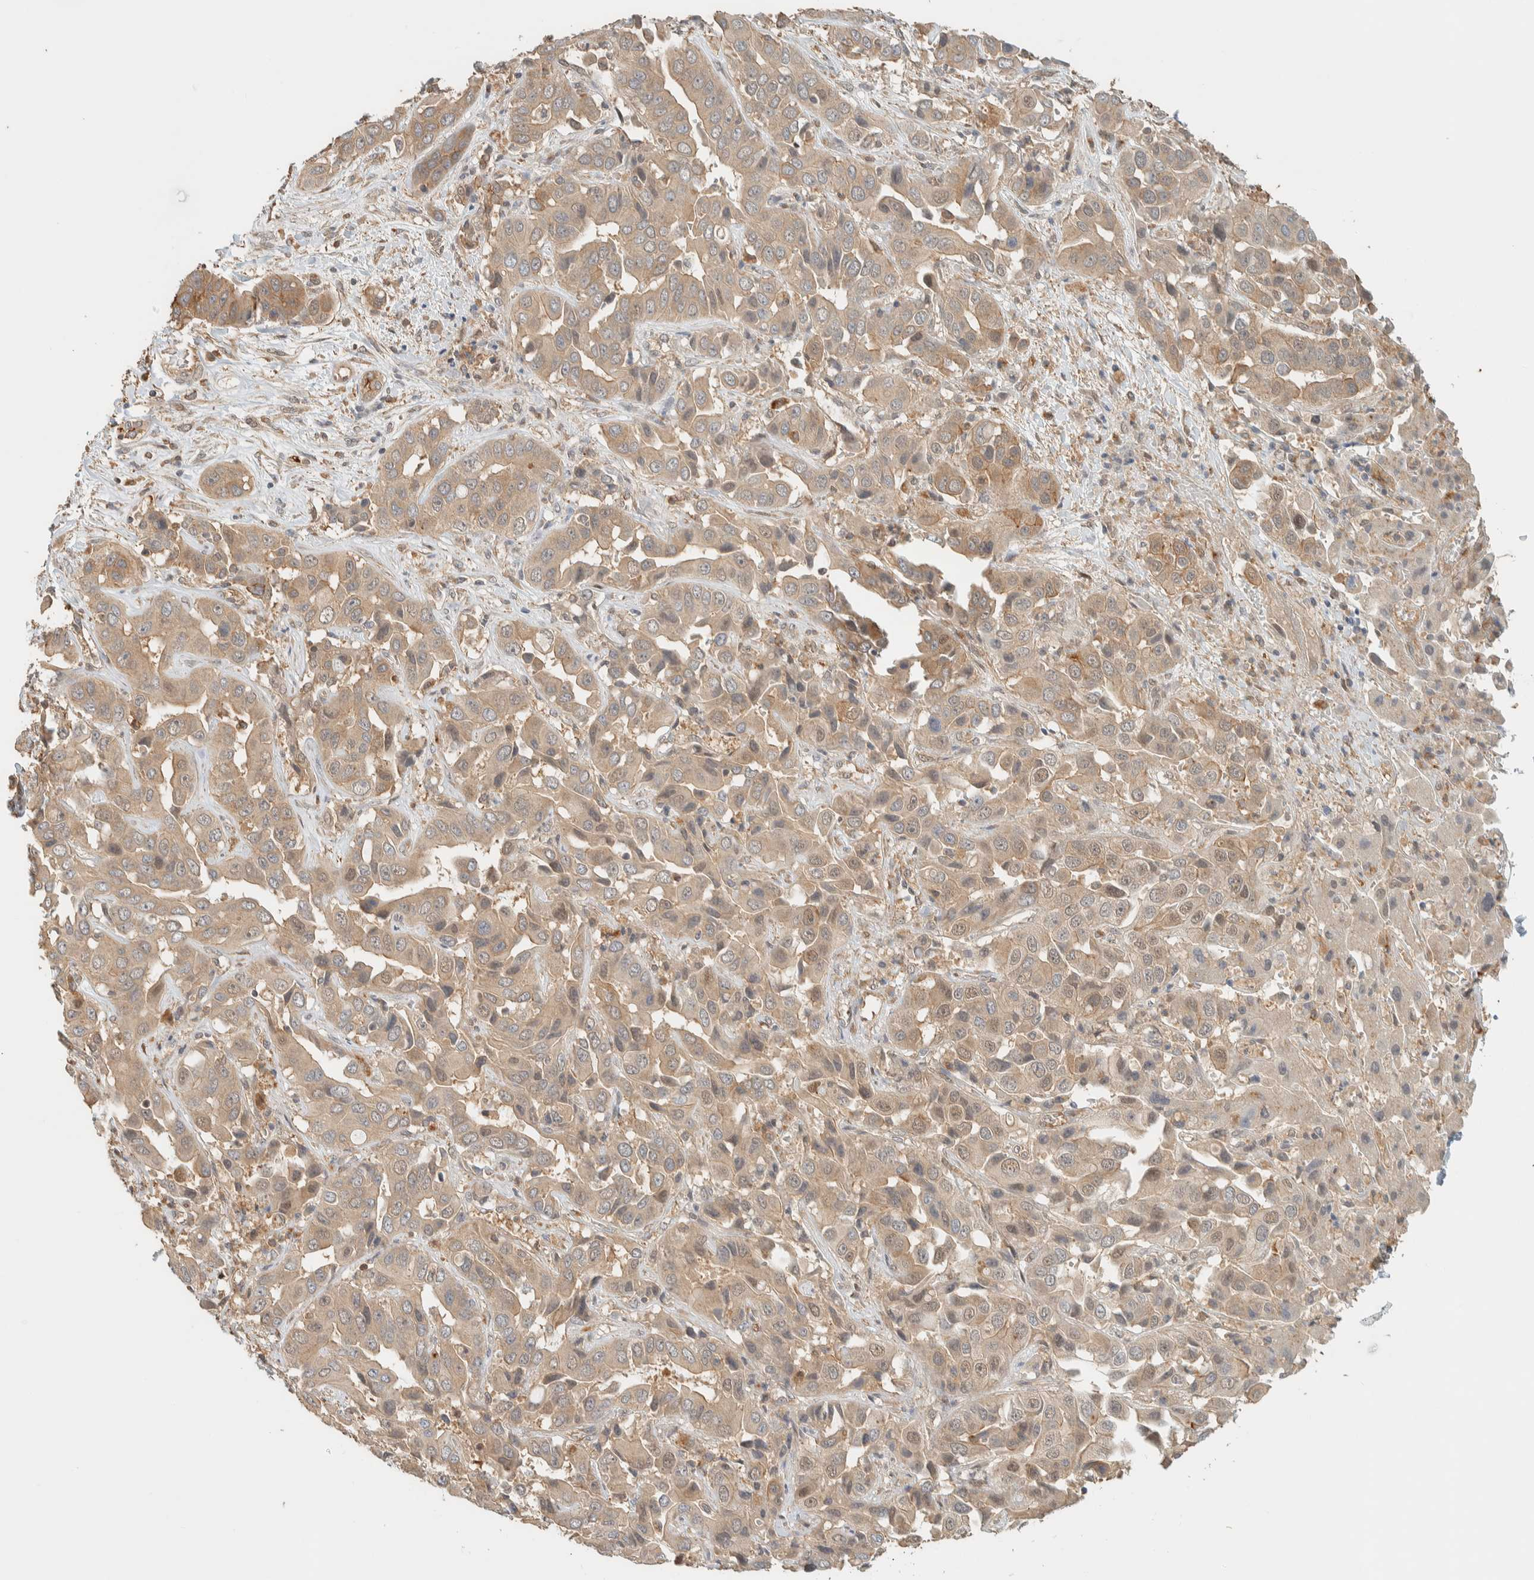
{"staining": {"intensity": "weak", "quantity": ">75%", "location": "cytoplasmic/membranous"}, "tissue": "liver cancer", "cell_type": "Tumor cells", "image_type": "cancer", "snomed": [{"axis": "morphology", "description": "Cholangiocarcinoma"}, {"axis": "topography", "description": "Liver"}], "caption": "Immunohistochemistry (IHC) image of neoplastic tissue: human cholangiocarcinoma (liver) stained using IHC reveals low levels of weak protein expression localized specifically in the cytoplasmic/membranous of tumor cells, appearing as a cytoplasmic/membranous brown color.", "gene": "RAB11FIP1", "patient": {"sex": "female", "age": 52}}